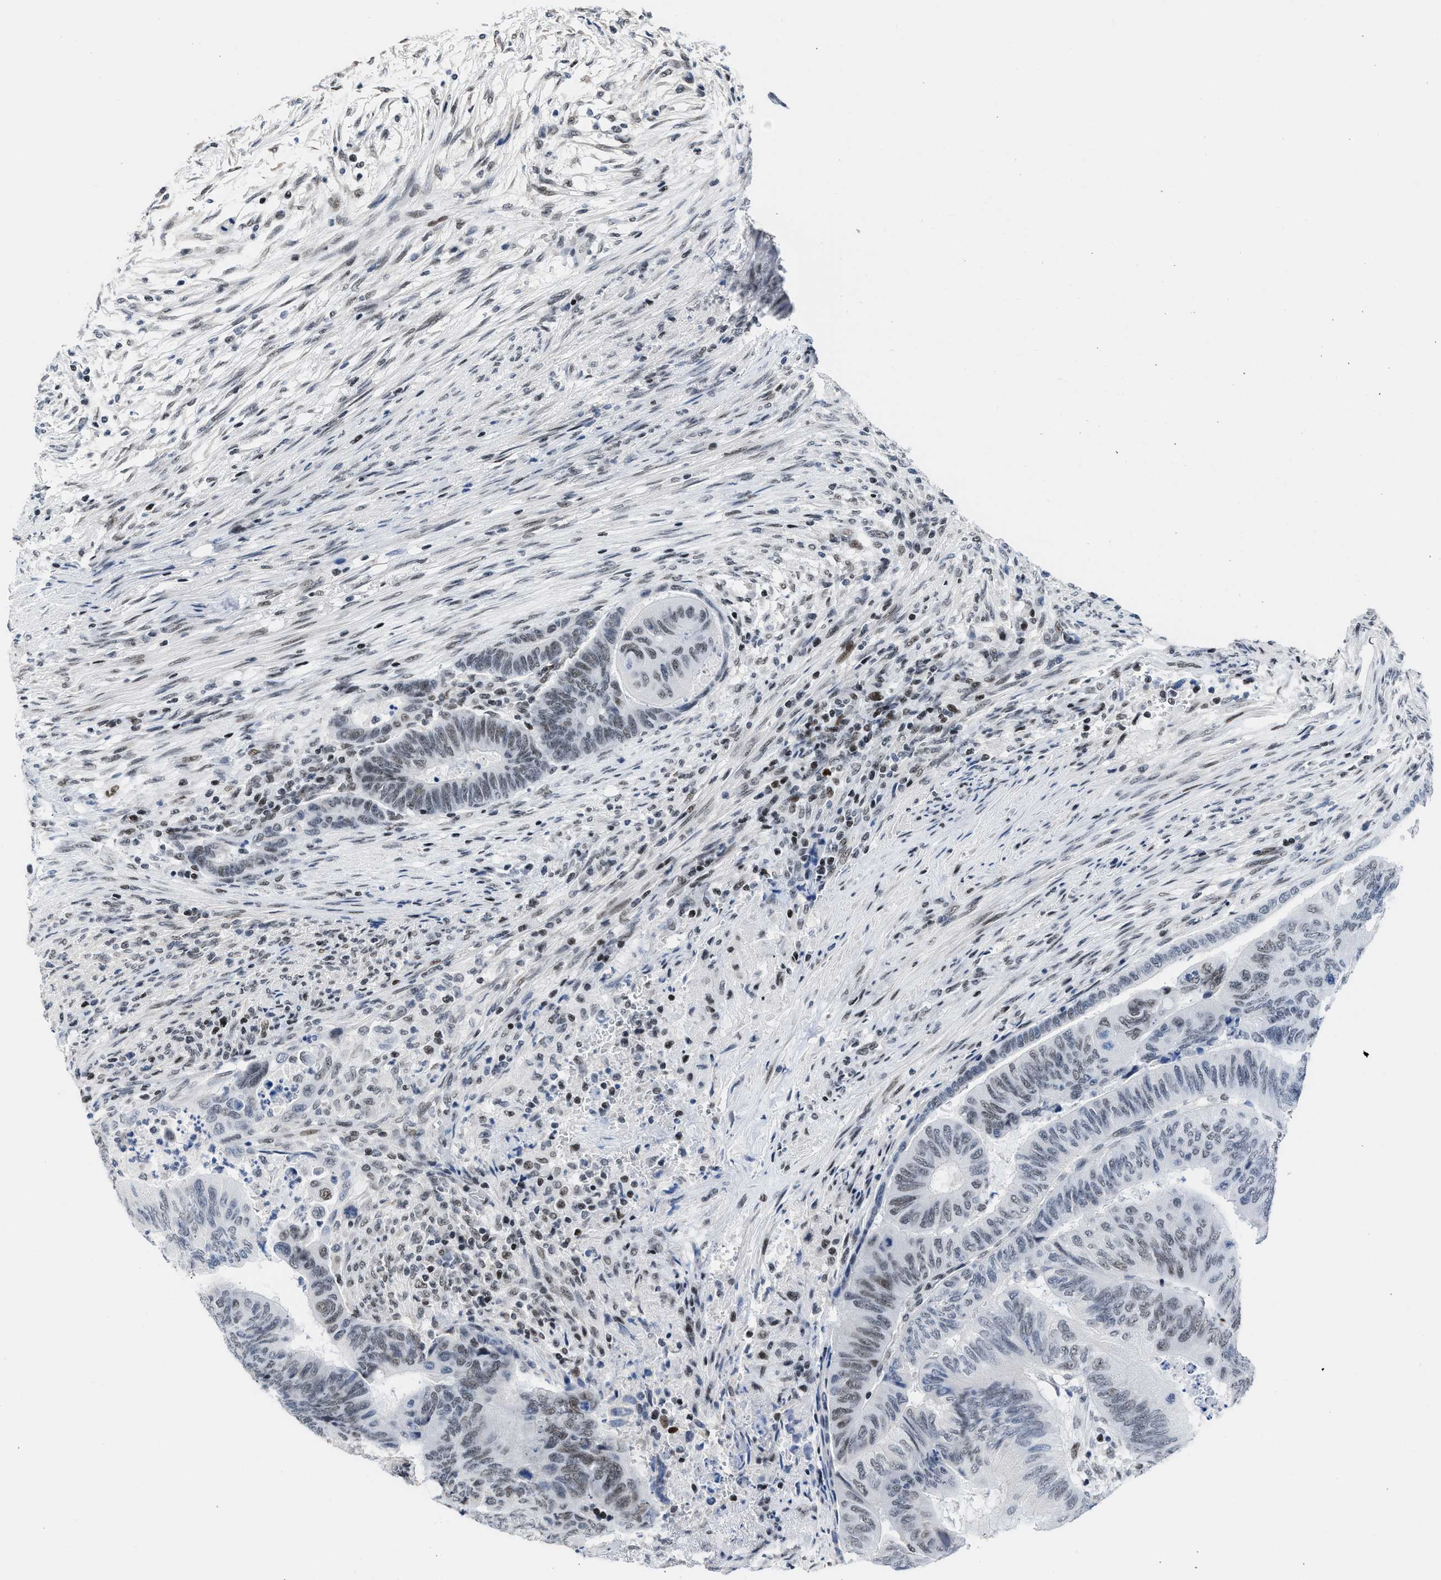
{"staining": {"intensity": "weak", "quantity": "25%-75%", "location": "nuclear"}, "tissue": "colorectal cancer", "cell_type": "Tumor cells", "image_type": "cancer", "snomed": [{"axis": "morphology", "description": "Normal tissue, NOS"}, {"axis": "morphology", "description": "Adenocarcinoma, NOS"}, {"axis": "topography", "description": "Rectum"}, {"axis": "topography", "description": "Peripheral nerve tissue"}], "caption": "Tumor cells show low levels of weak nuclear positivity in approximately 25%-75% of cells in colorectal cancer (adenocarcinoma).", "gene": "TERF2IP", "patient": {"sex": "male", "age": 92}}